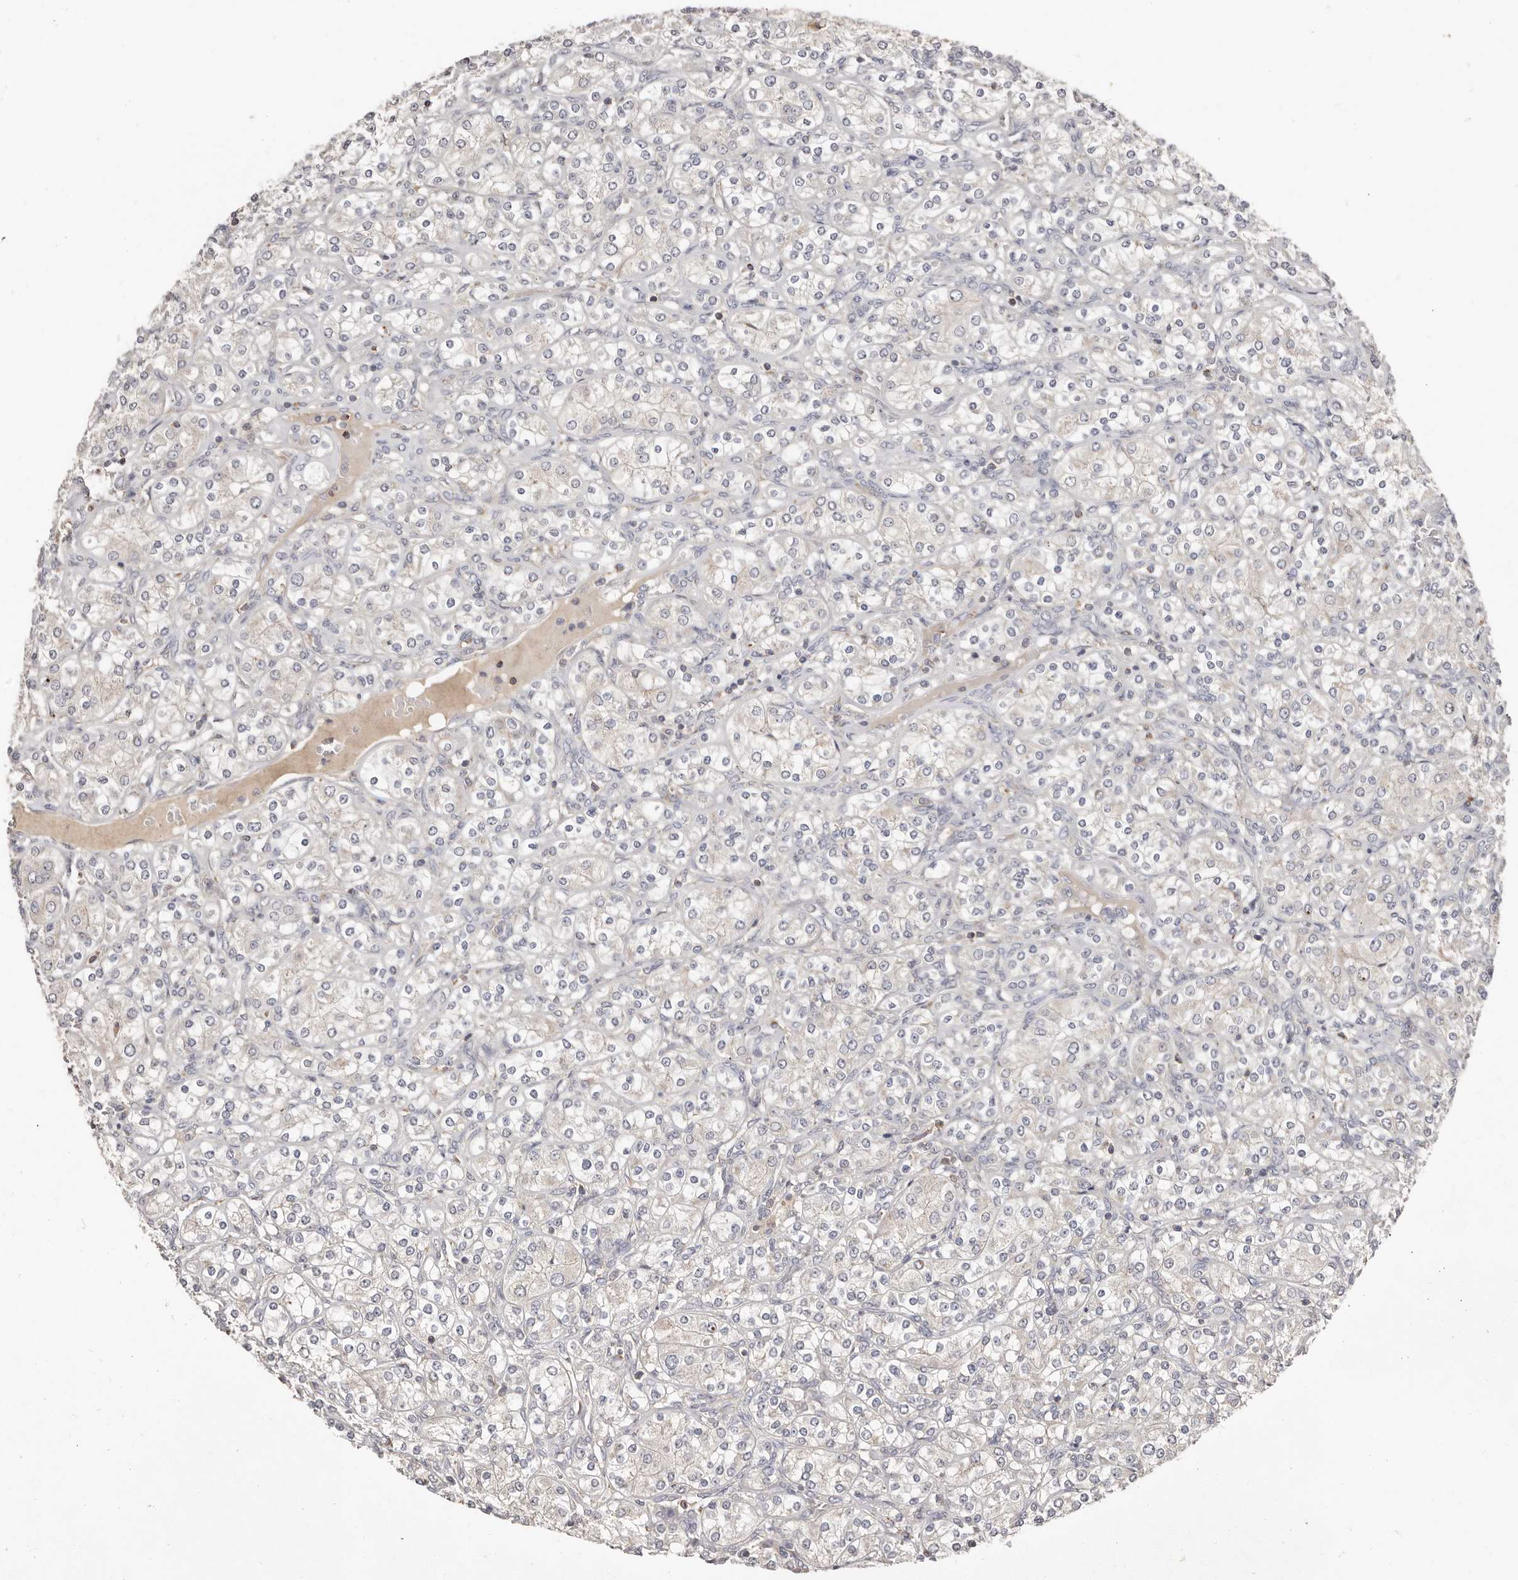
{"staining": {"intensity": "negative", "quantity": "none", "location": "none"}, "tissue": "renal cancer", "cell_type": "Tumor cells", "image_type": "cancer", "snomed": [{"axis": "morphology", "description": "Adenocarcinoma, NOS"}, {"axis": "topography", "description": "Kidney"}], "caption": "This photomicrograph is of renal cancer (adenocarcinoma) stained with IHC to label a protein in brown with the nuclei are counter-stained blue. There is no staining in tumor cells.", "gene": "SLC39A2", "patient": {"sex": "male", "age": 77}}